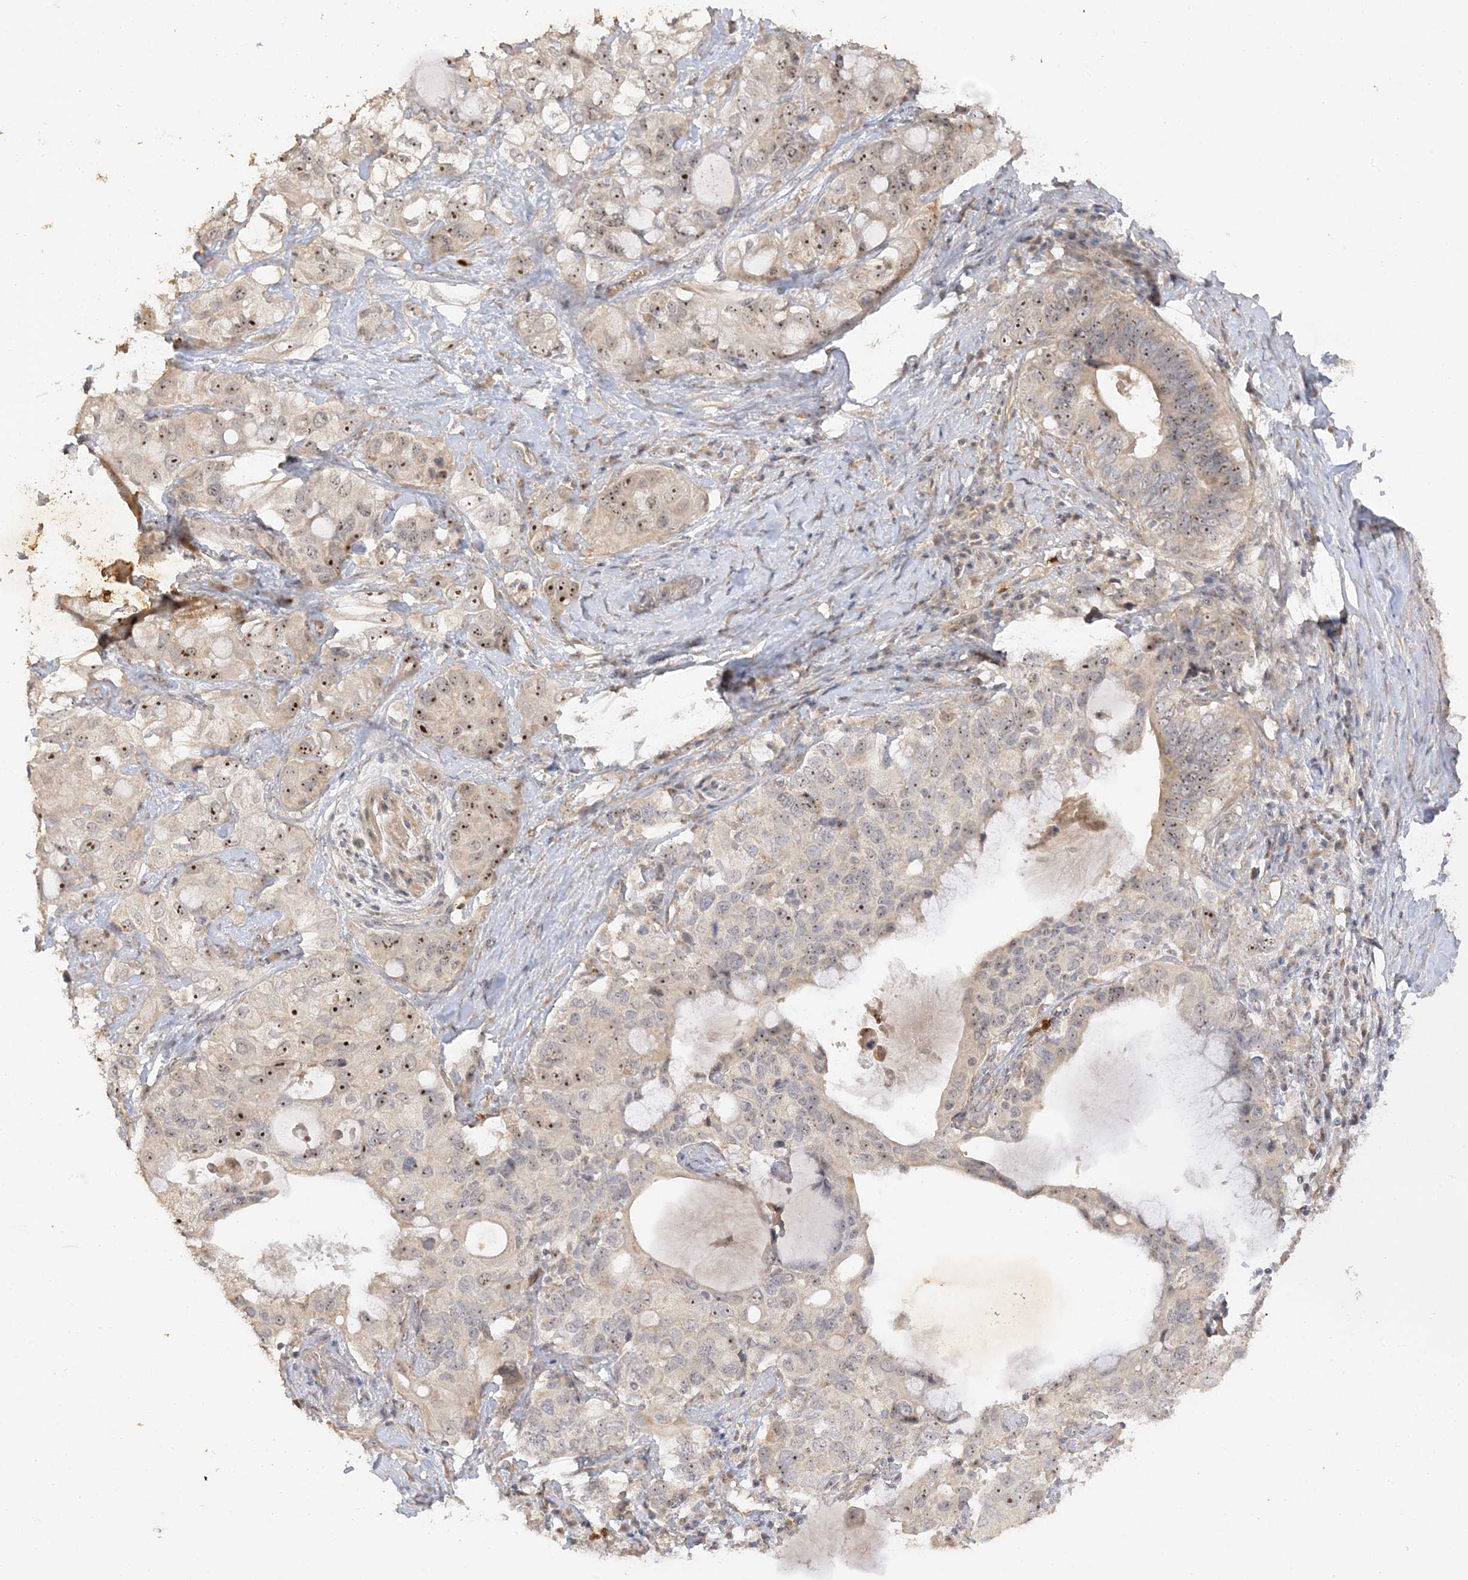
{"staining": {"intensity": "moderate", "quantity": "25%-75%", "location": "nuclear"}, "tissue": "pancreatic cancer", "cell_type": "Tumor cells", "image_type": "cancer", "snomed": [{"axis": "morphology", "description": "Adenocarcinoma, NOS"}, {"axis": "topography", "description": "Pancreas"}], "caption": "This micrograph exhibits adenocarcinoma (pancreatic) stained with immunohistochemistry (IHC) to label a protein in brown. The nuclear of tumor cells show moderate positivity for the protein. Nuclei are counter-stained blue.", "gene": "DDX18", "patient": {"sex": "female", "age": 56}}